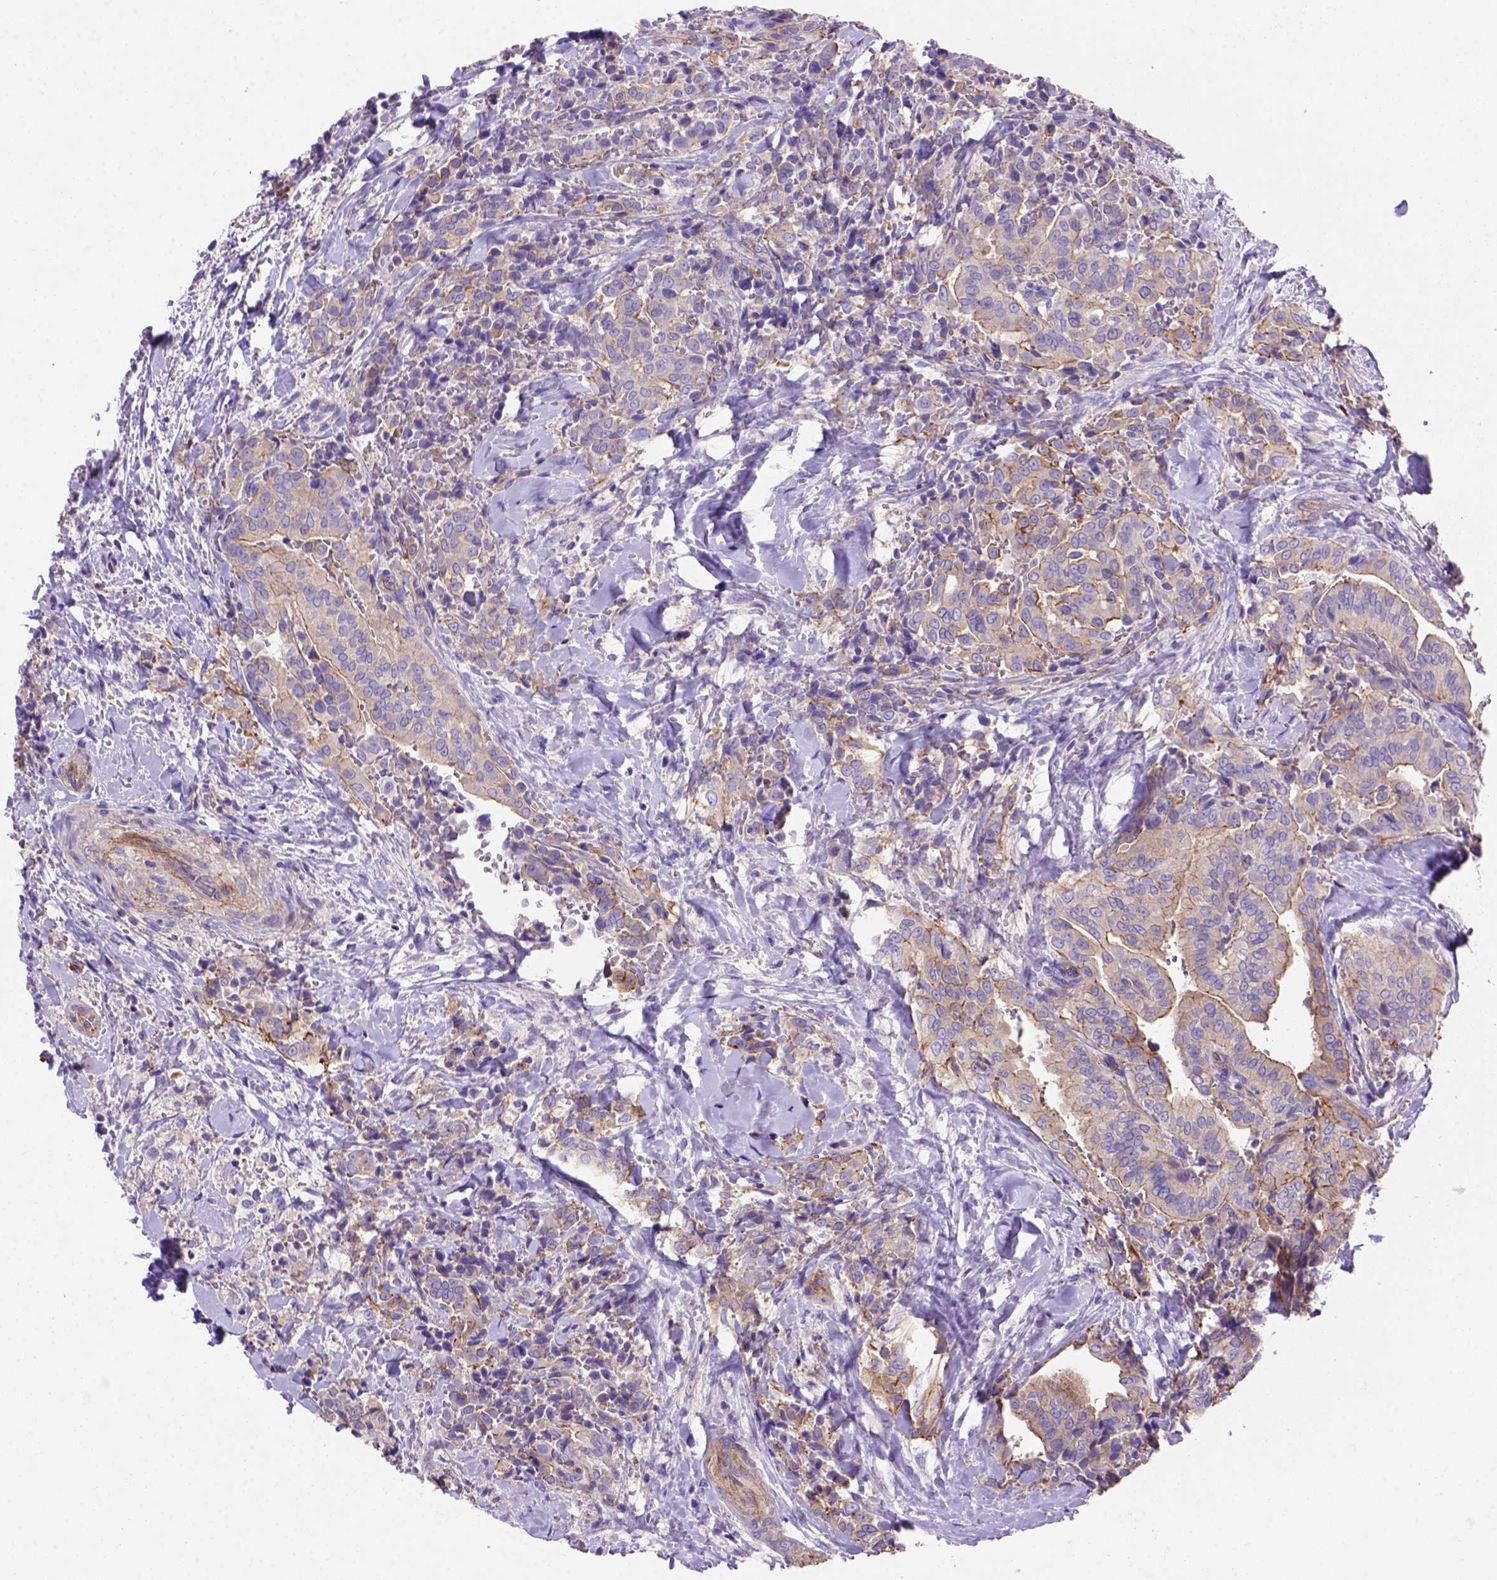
{"staining": {"intensity": "moderate", "quantity": ">75%", "location": "cytoplasmic/membranous"}, "tissue": "thyroid cancer", "cell_type": "Tumor cells", "image_type": "cancer", "snomed": [{"axis": "morphology", "description": "Papillary adenocarcinoma, NOS"}, {"axis": "topography", "description": "Thyroid gland"}], "caption": "About >75% of tumor cells in human thyroid cancer demonstrate moderate cytoplasmic/membranous protein expression as visualized by brown immunohistochemical staining.", "gene": "PEX12", "patient": {"sex": "male", "age": 61}}